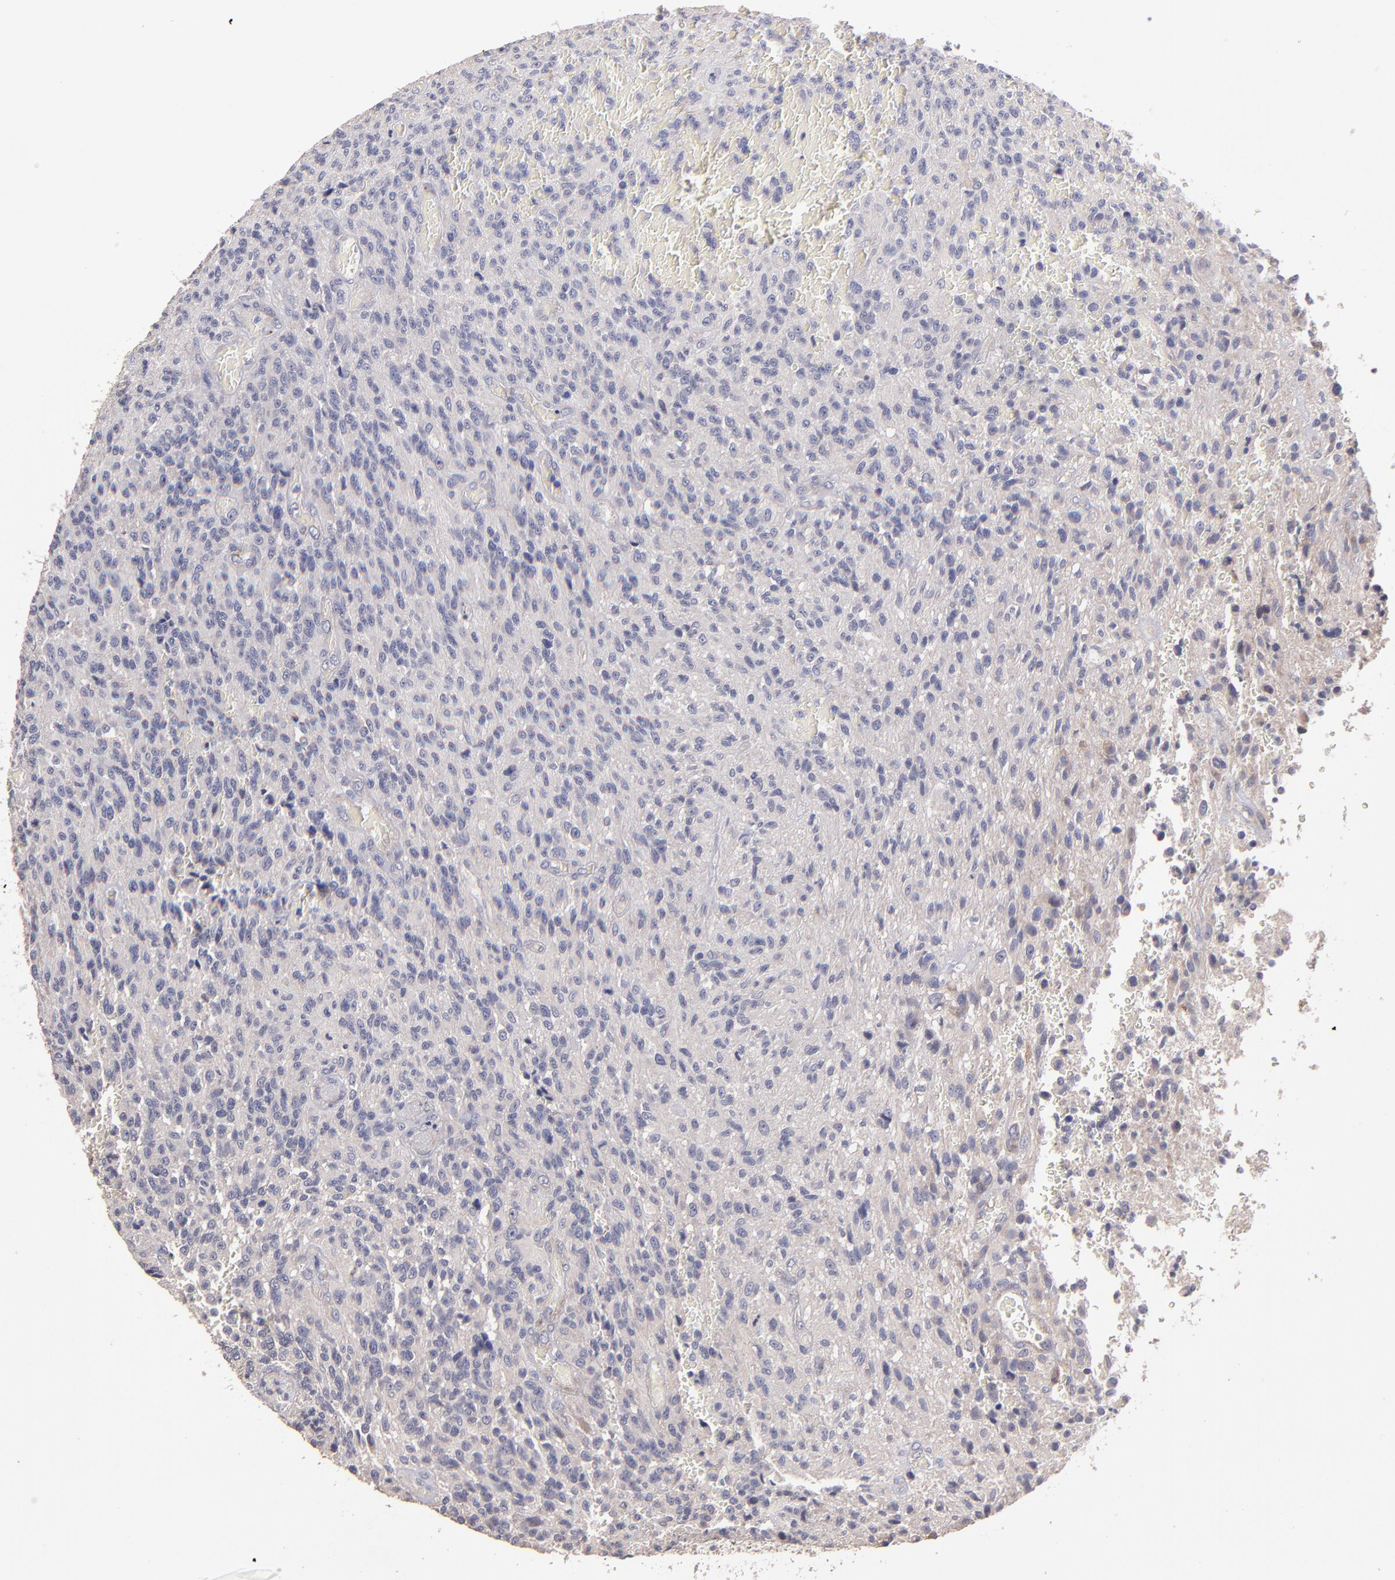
{"staining": {"intensity": "negative", "quantity": "none", "location": "none"}, "tissue": "glioma", "cell_type": "Tumor cells", "image_type": "cancer", "snomed": [{"axis": "morphology", "description": "Normal tissue, NOS"}, {"axis": "morphology", "description": "Glioma, malignant, High grade"}, {"axis": "topography", "description": "Cerebral cortex"}], "caption": "The histopathology image exhibits no significant expression in tumor cells of glioma.", "gene": "MAGEE1", "patient": {"sex": "male", "age": 56}}